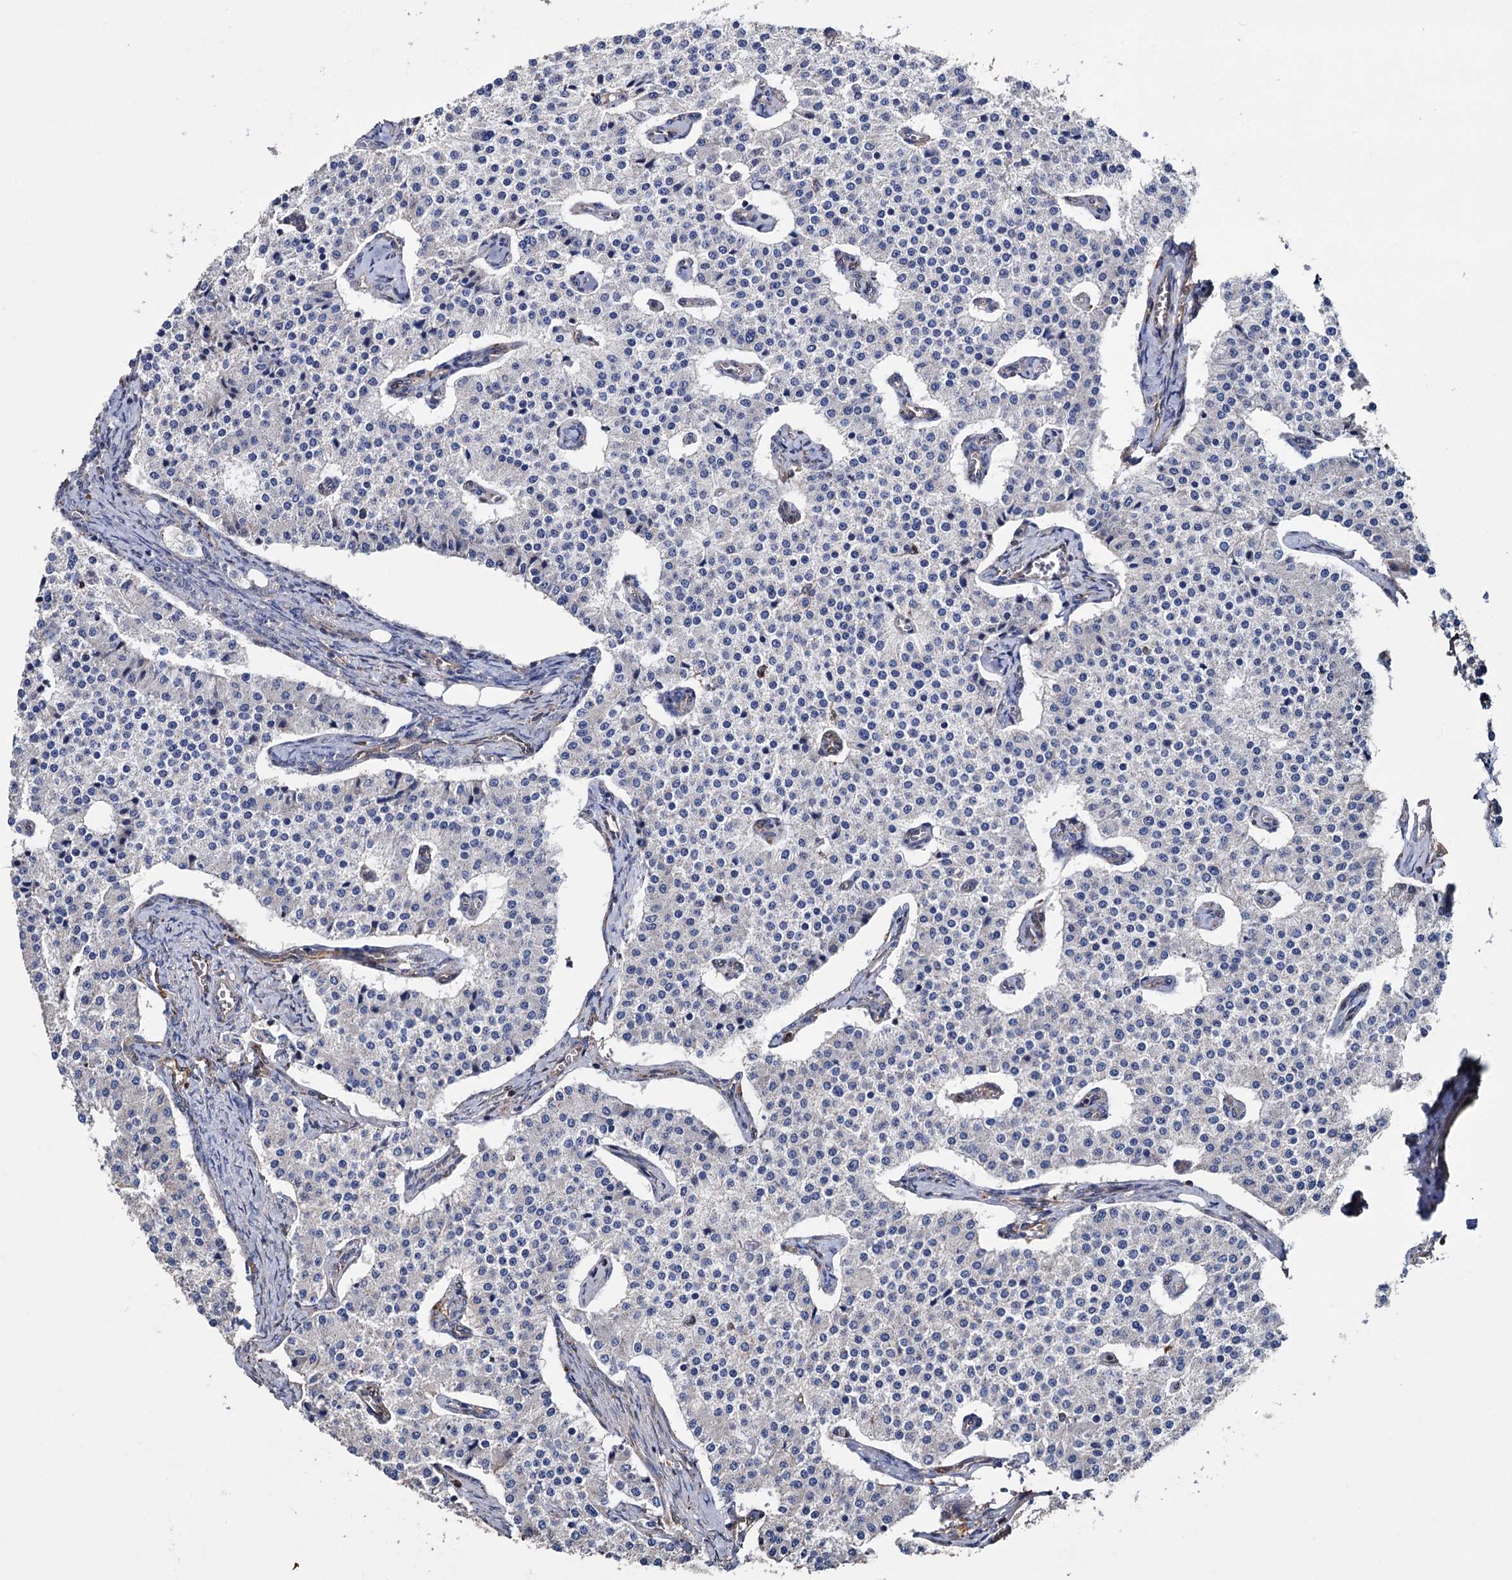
{"staining": {"intensity": "negative", "quantity": "none", "location": "none"}, "tissue": "carcinoid", "cell_type": "Tumor cells", "image_type": "cancer", "snomed": [{"axis": "morphology", "description": "Carcinoid, malignant, NOS"}, {"axis": "topography", "description": "Colon"}], "caption": "Protein analysis of malignant carcinoid shows no significant expression in tumor cells. (DAB immunohistochemistry with hematoxylin counter stain).", "gene": "STING1", "patient": {"sex": "female", "age": 52}}